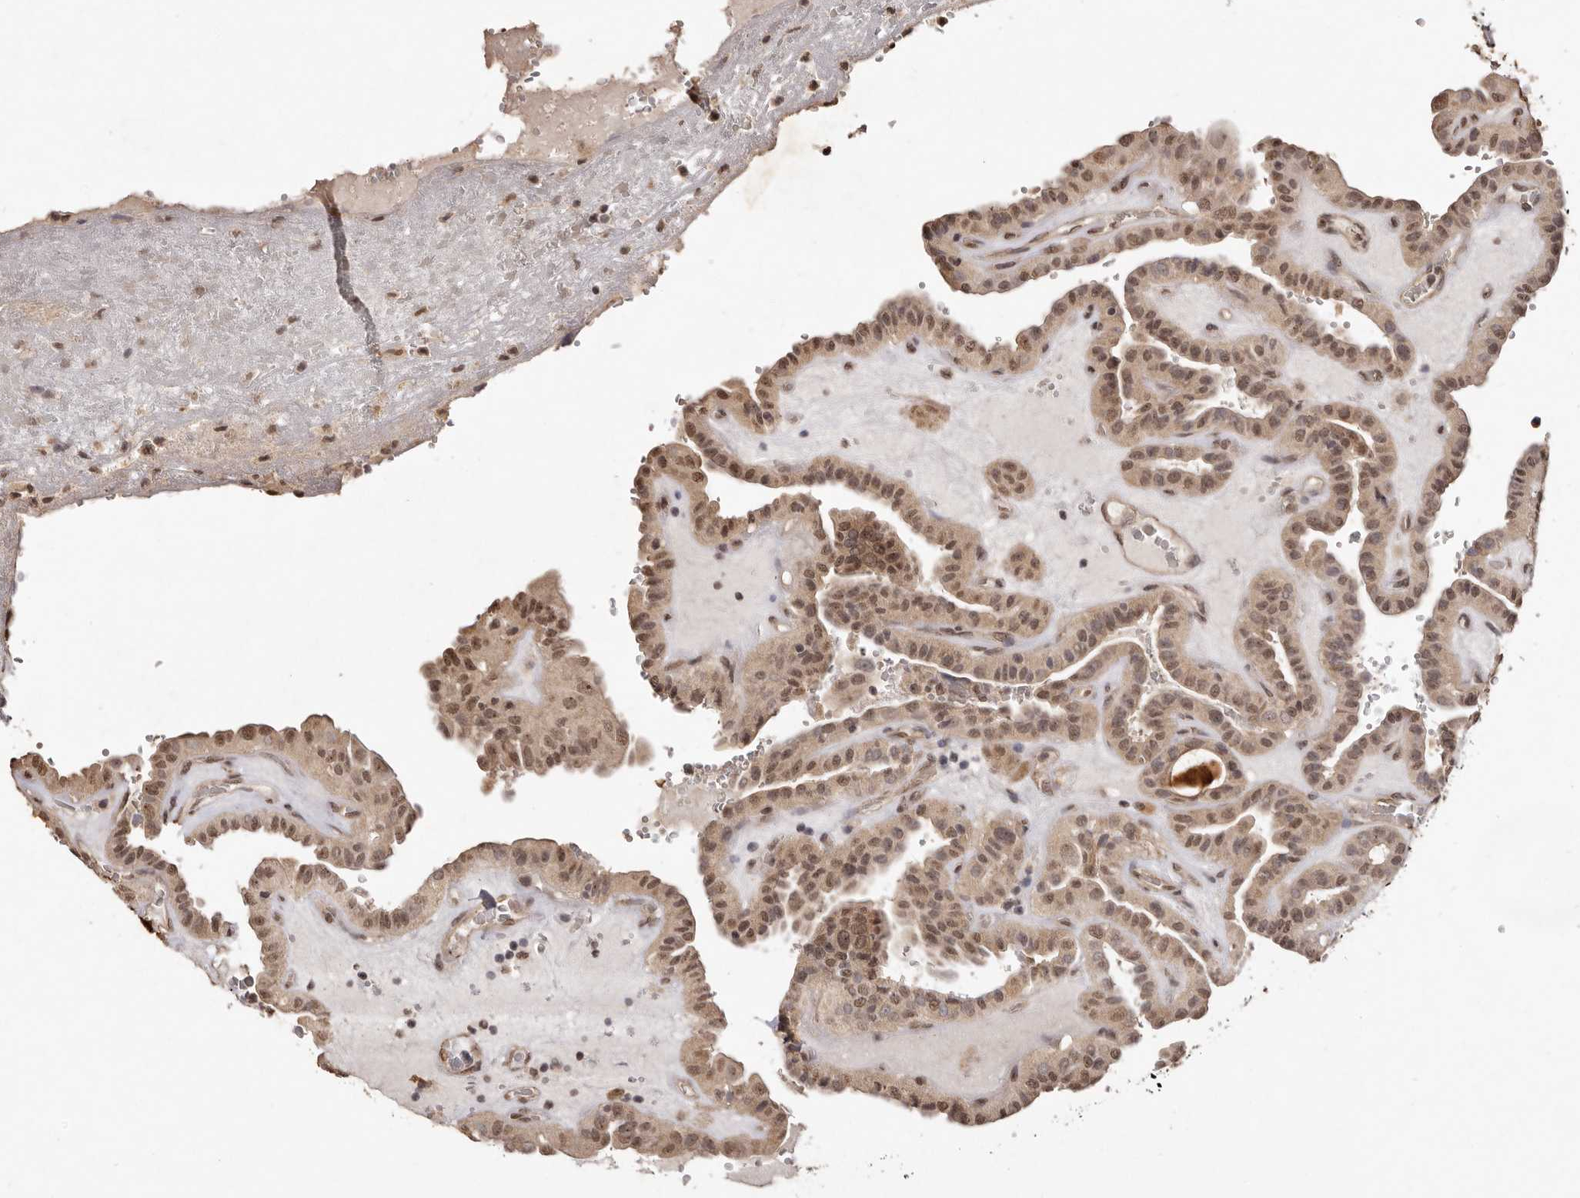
{"staining": {"intensity": "moderate", "quantity": ">75%", "location": "cytoplasmic/membranous,nuclear"}, "tissue": "thyroid cancer", "cell_type": "Tumor cells", "image_type": "cancer", "snomed": [{"axis": "morphology", "description": "Papillary adenocarcinoma, NOS"}, {"axis": "topography", "description": "Thyroid gland"}], "caption": "Immunohistochemical staining of thyroid papillary adenocarcinoma displays medium levels of moderate cytoplasmic/membranous and nuclear staining in approximately >75% of tumor cells.", "gene": "NOTCH1", "patient": {"sex": "male", "age": 77}}